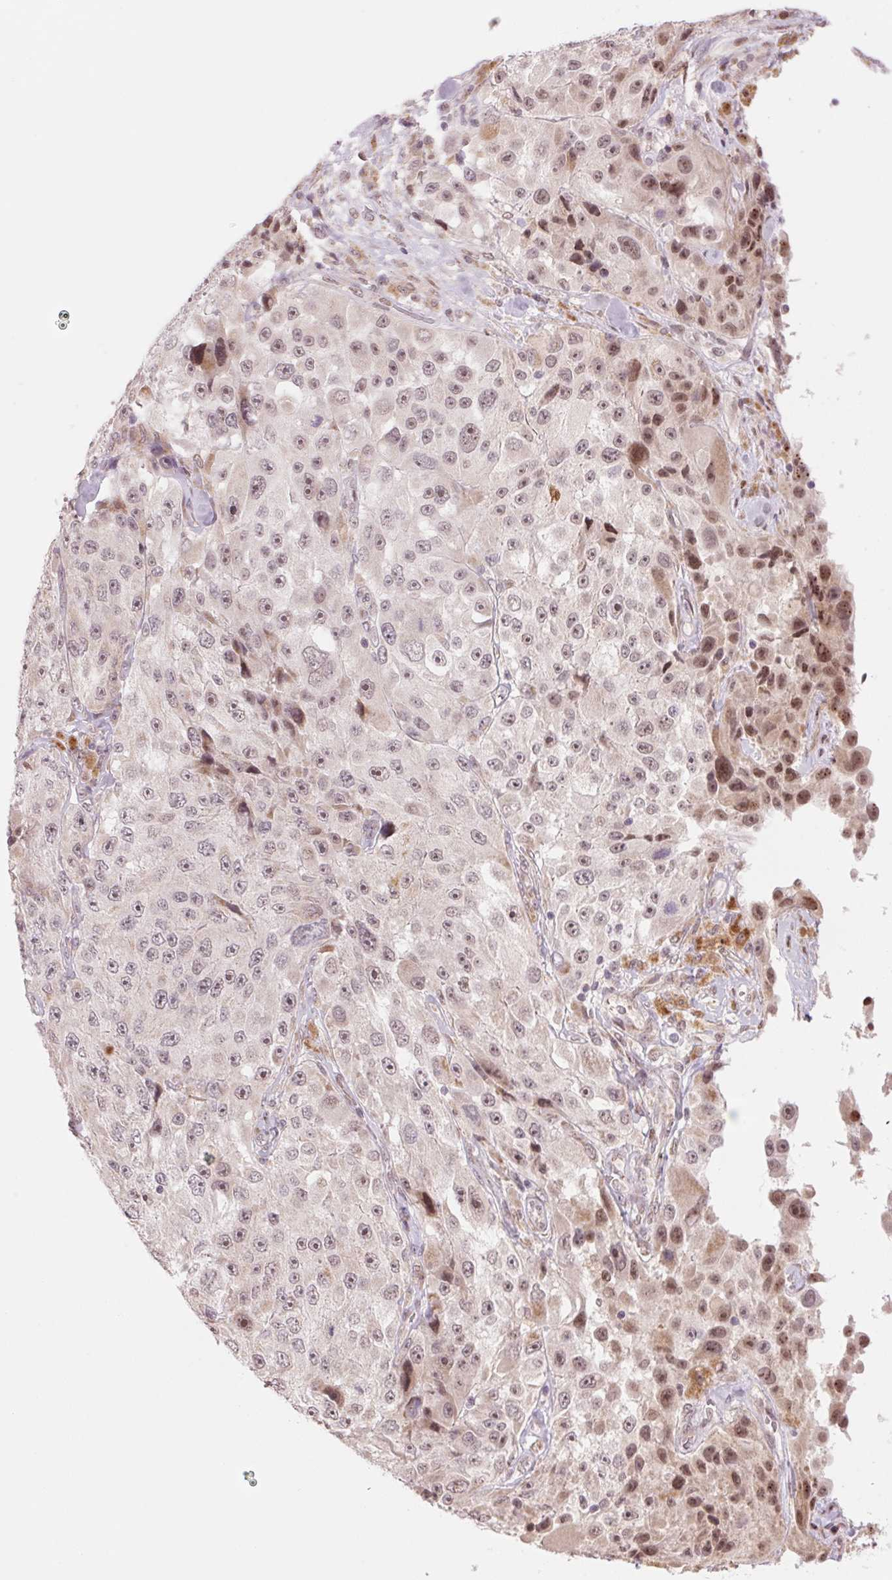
{"staining": {"intensity": "moderate", "quantity": "<25%", "location": "nuclear"}, "tissue": "melanoma", "cell_type": "Tumor cells", "image_type": "cancer", "snomed": [{"axis": "morphology", "description": "Malignant melanoma, Metastatic site"}, {"axis": "topography", "description": "Lymph node"}], "caption": "A photomicrograph of human melanoma stained for a protein exhibits moderate nuclear brown staining in tumor cells.", "gene": "ARHGAP32", "patient": {"sex": "male", "age": 62}}